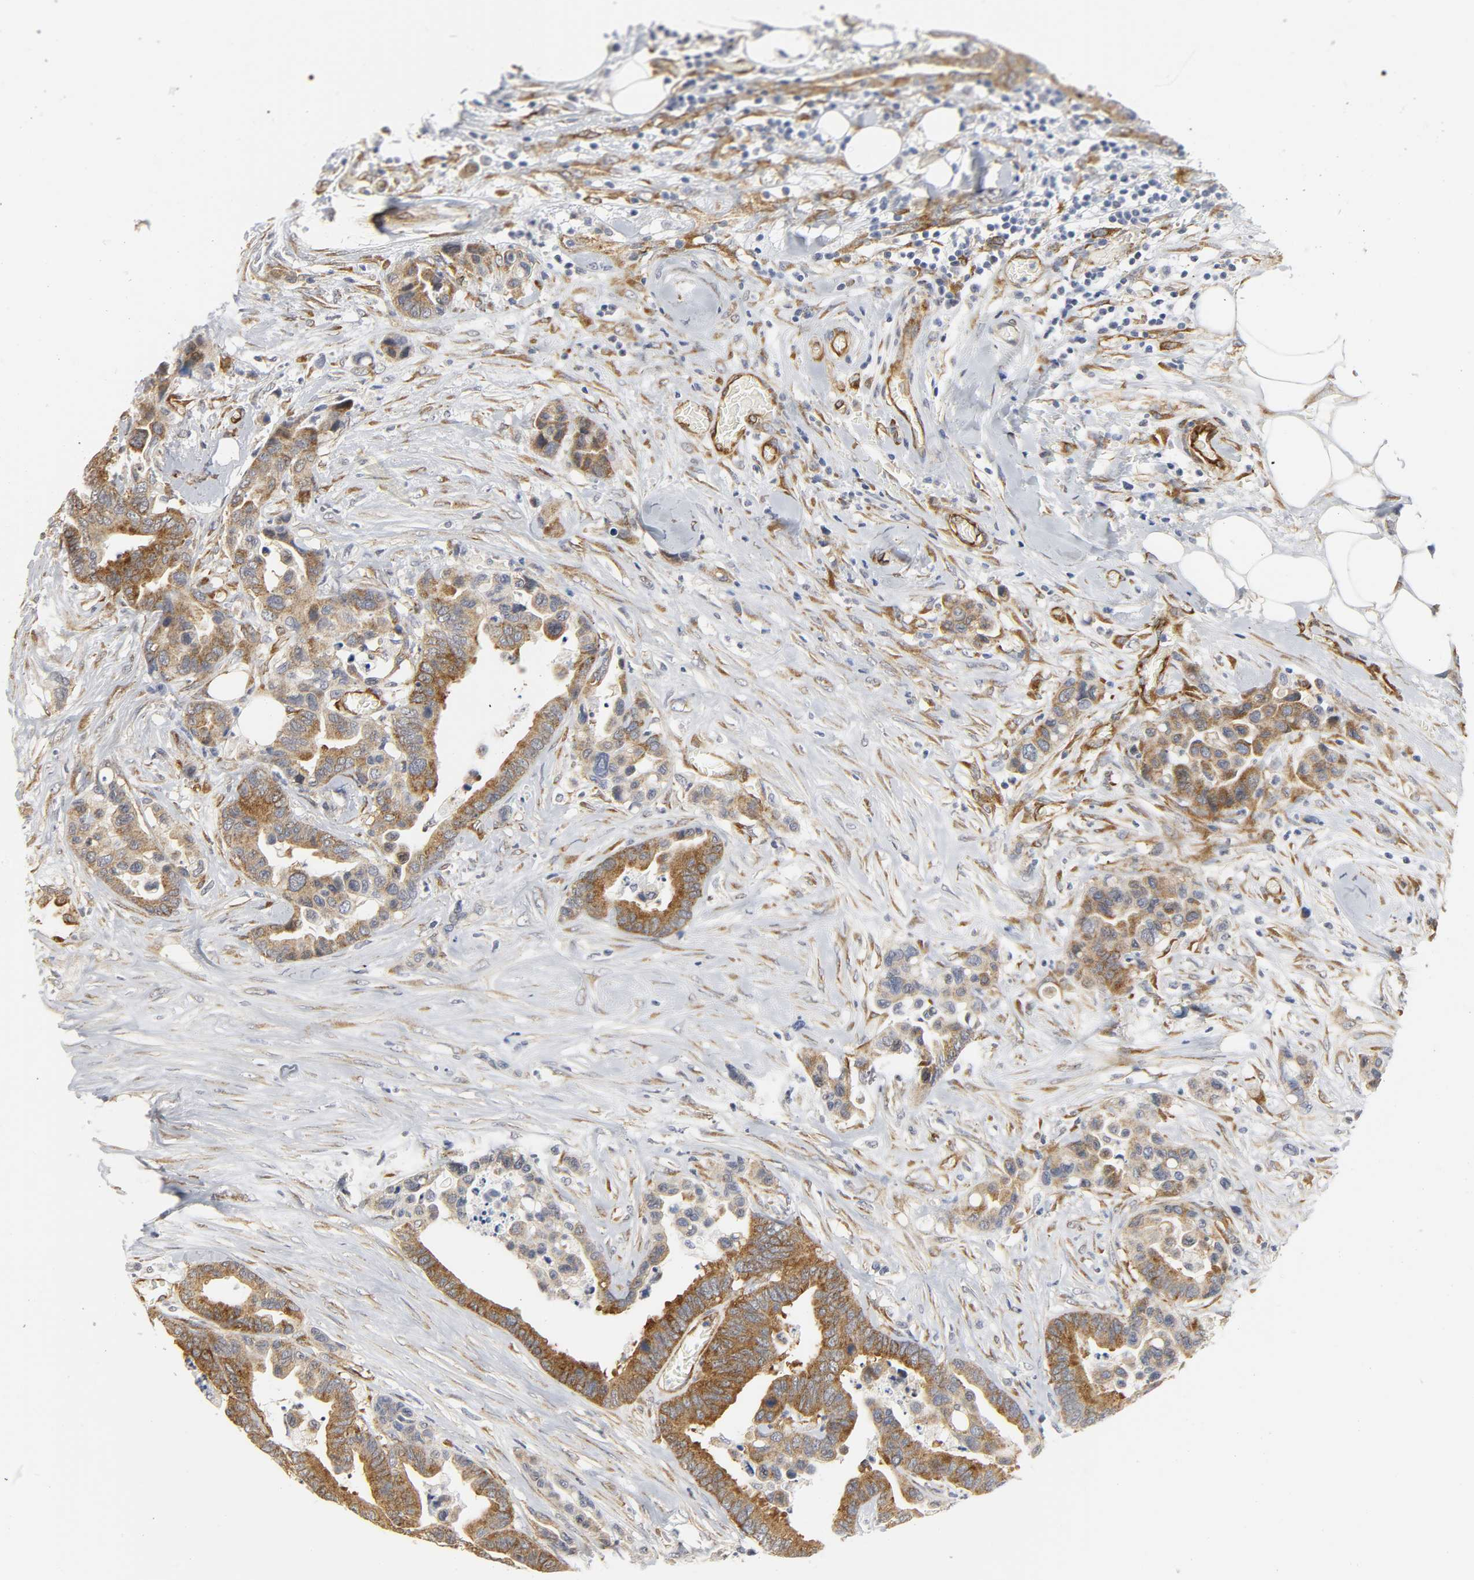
{"staining": {"intensity": "strong", "quantity": ">75%", "location": "cytoplasmic/membranous"}, "tissue": "colorectal cancer", "cell_type": "Tumor cells", "image_type": "cancer", "snomed": [{"axis": "morphology", "description": "Adenocarcinoma, NOS"}, {"axis": "topography", "description": "Colon"}], "caption": "An image of human colorectal adenocarcinoma stained for a protein displays strong cytoplasmic/membranous brown staining in tumor cells. (brown staining indicates protein expression, while blue staining denotes nuclei).", "gene": "DOCK1", "patient": {"sex": "male", "age": 82}}